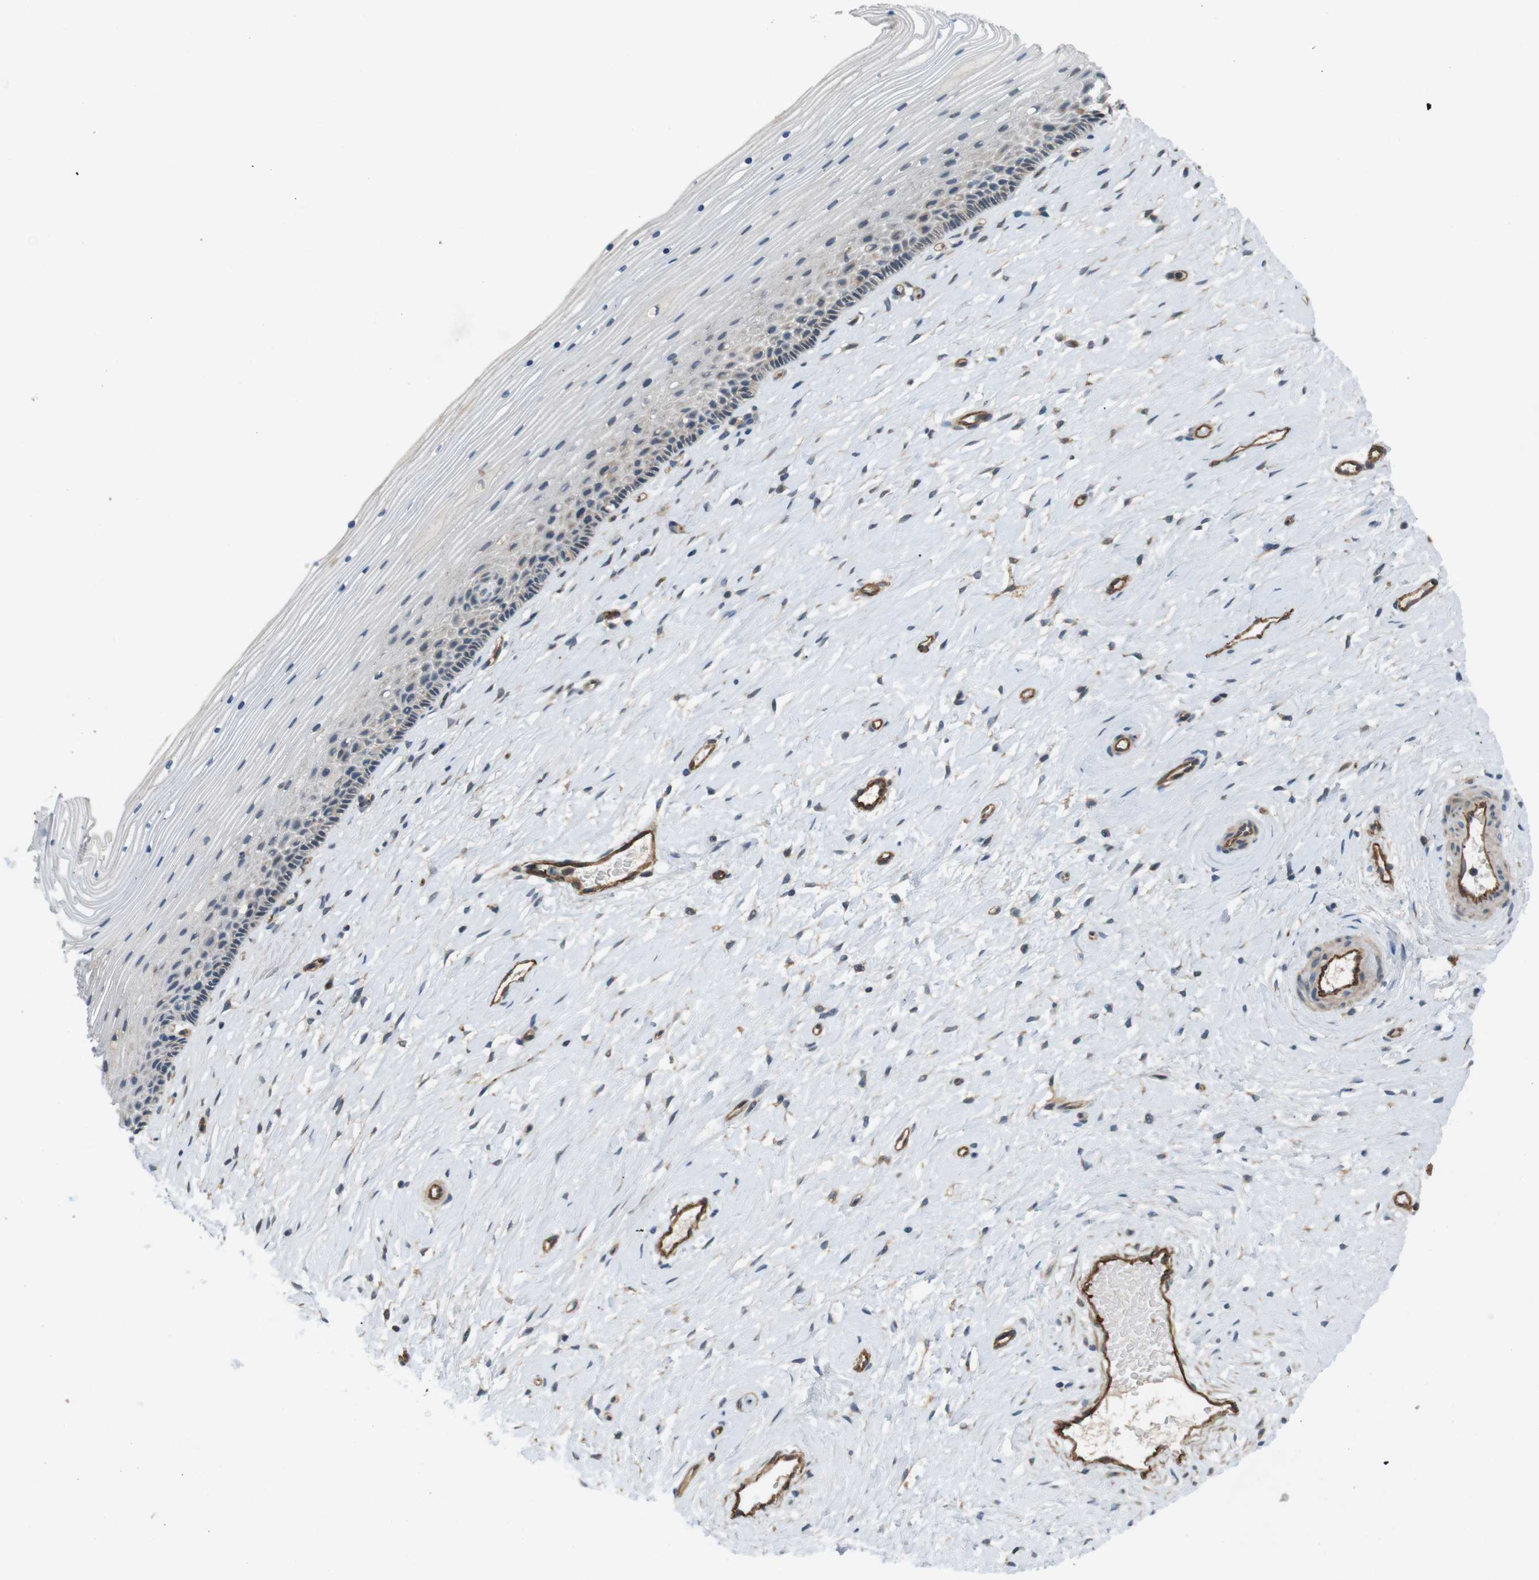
{"staining": {"intensity": "weak", "quantity": ">75%", "location": "cytoplasmic/membranous"}, "tissue": "cervix", "cell_type": "Glandular cells", "image_type": "normal", "snomed": [{"axis": "morphology", "description": "Normal tissue, NOS"}, {"axis": "topography", "description": "Cervix"}], "caption": "About >75% of glandular cells in benign human cervix display weak cytoplasmic/membranous protein staining as visualized by brown immunohistochemical staining.", "gene": "BVES", "patient": {"sex": "female", "age": 39}}